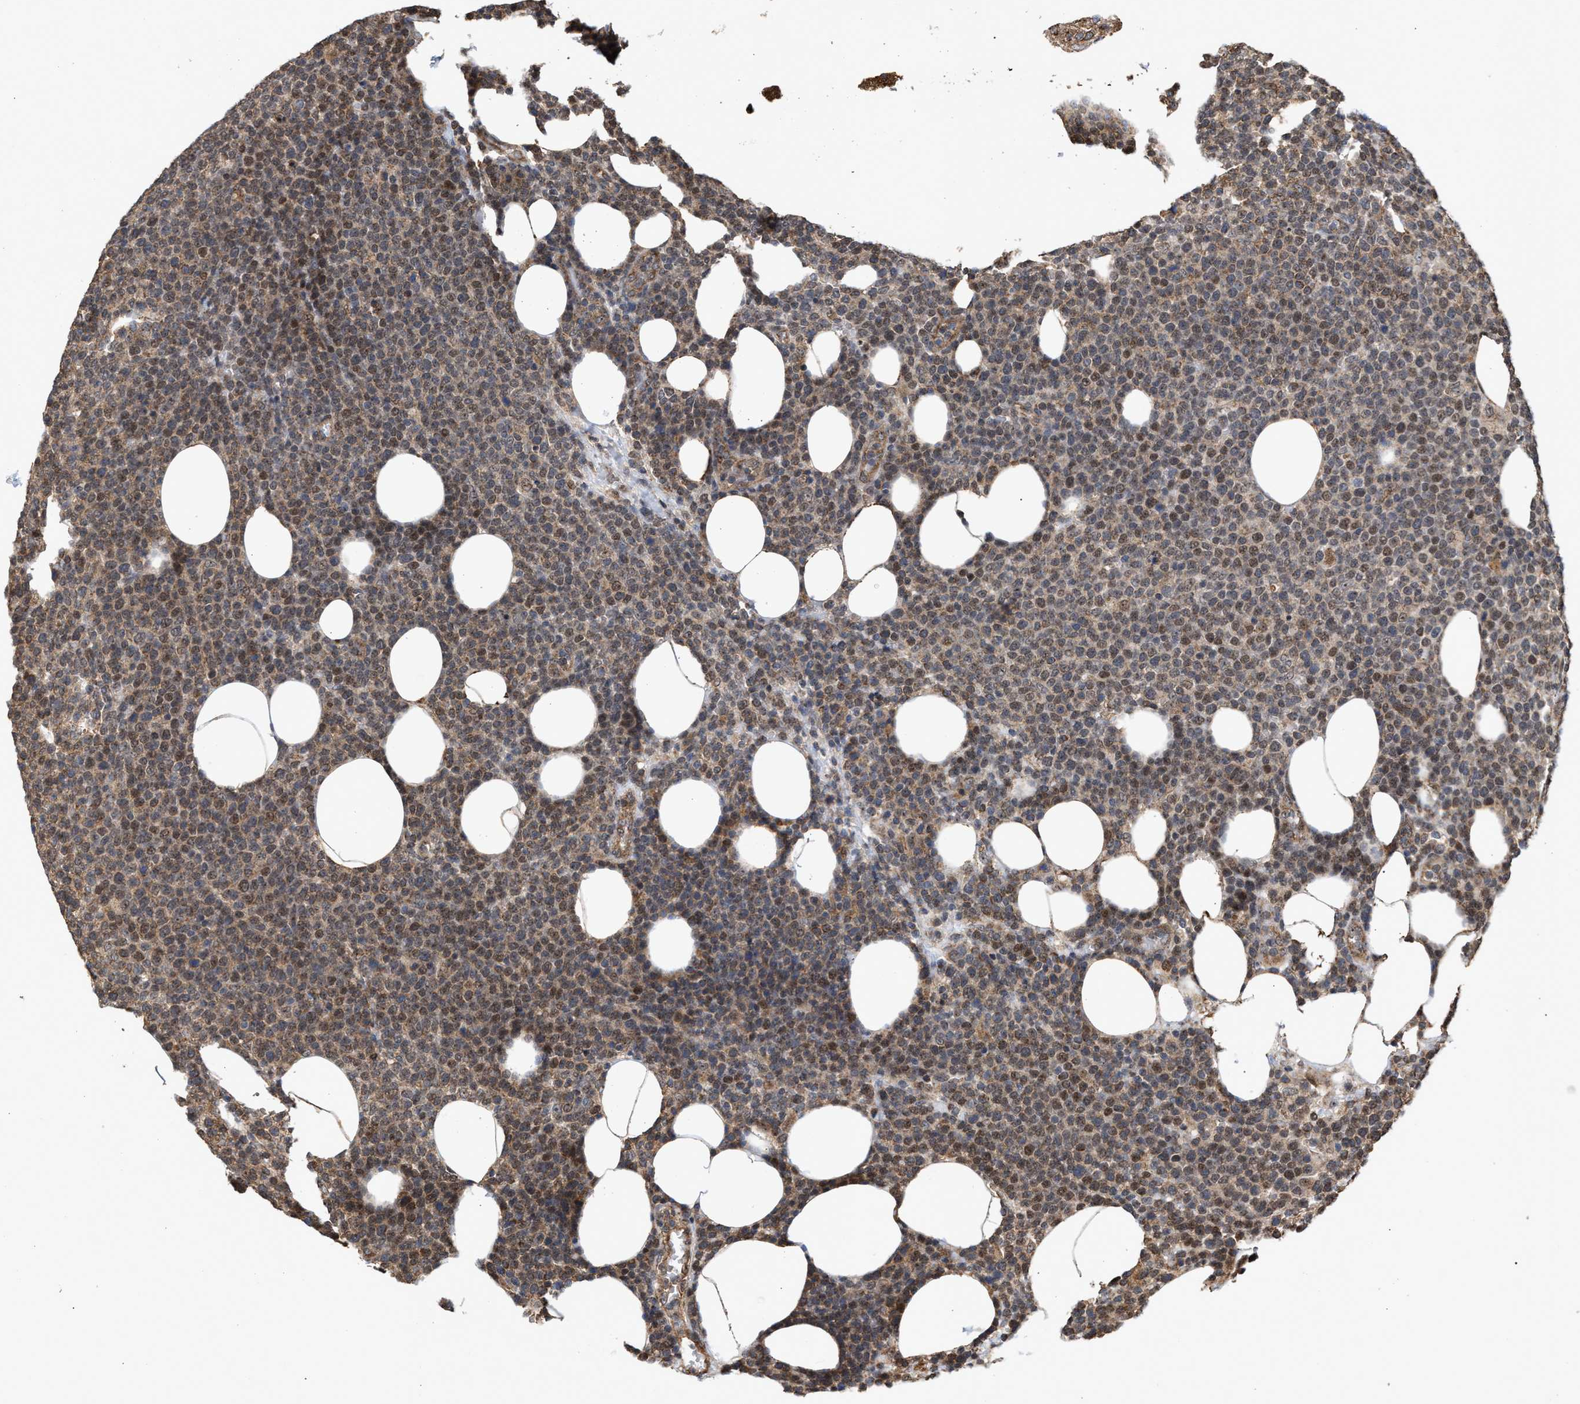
{"staining": {"intensity": "moderate", "quantity": ">75%", "location": "nuclear"}, "tissue": "lymphoma", "cell_type": "Tumor cells", "image_type": "cancer", "snomed": [{"axis": "morphology", "description": "Malignant lymphoma, non-Hodgkin's type, High grade"}, {"axis": "topography", "description": "Lymph node"}], "caption": "Malignant lymphoma, non-Hodgkin's type (high-grade) was stained to show a protein in brown. There is medium levels of moderate nuclear expression in about >75% of tumor cells.", "gene": "EXOSC2", "patient": {"sex": "male", "age": 61}}